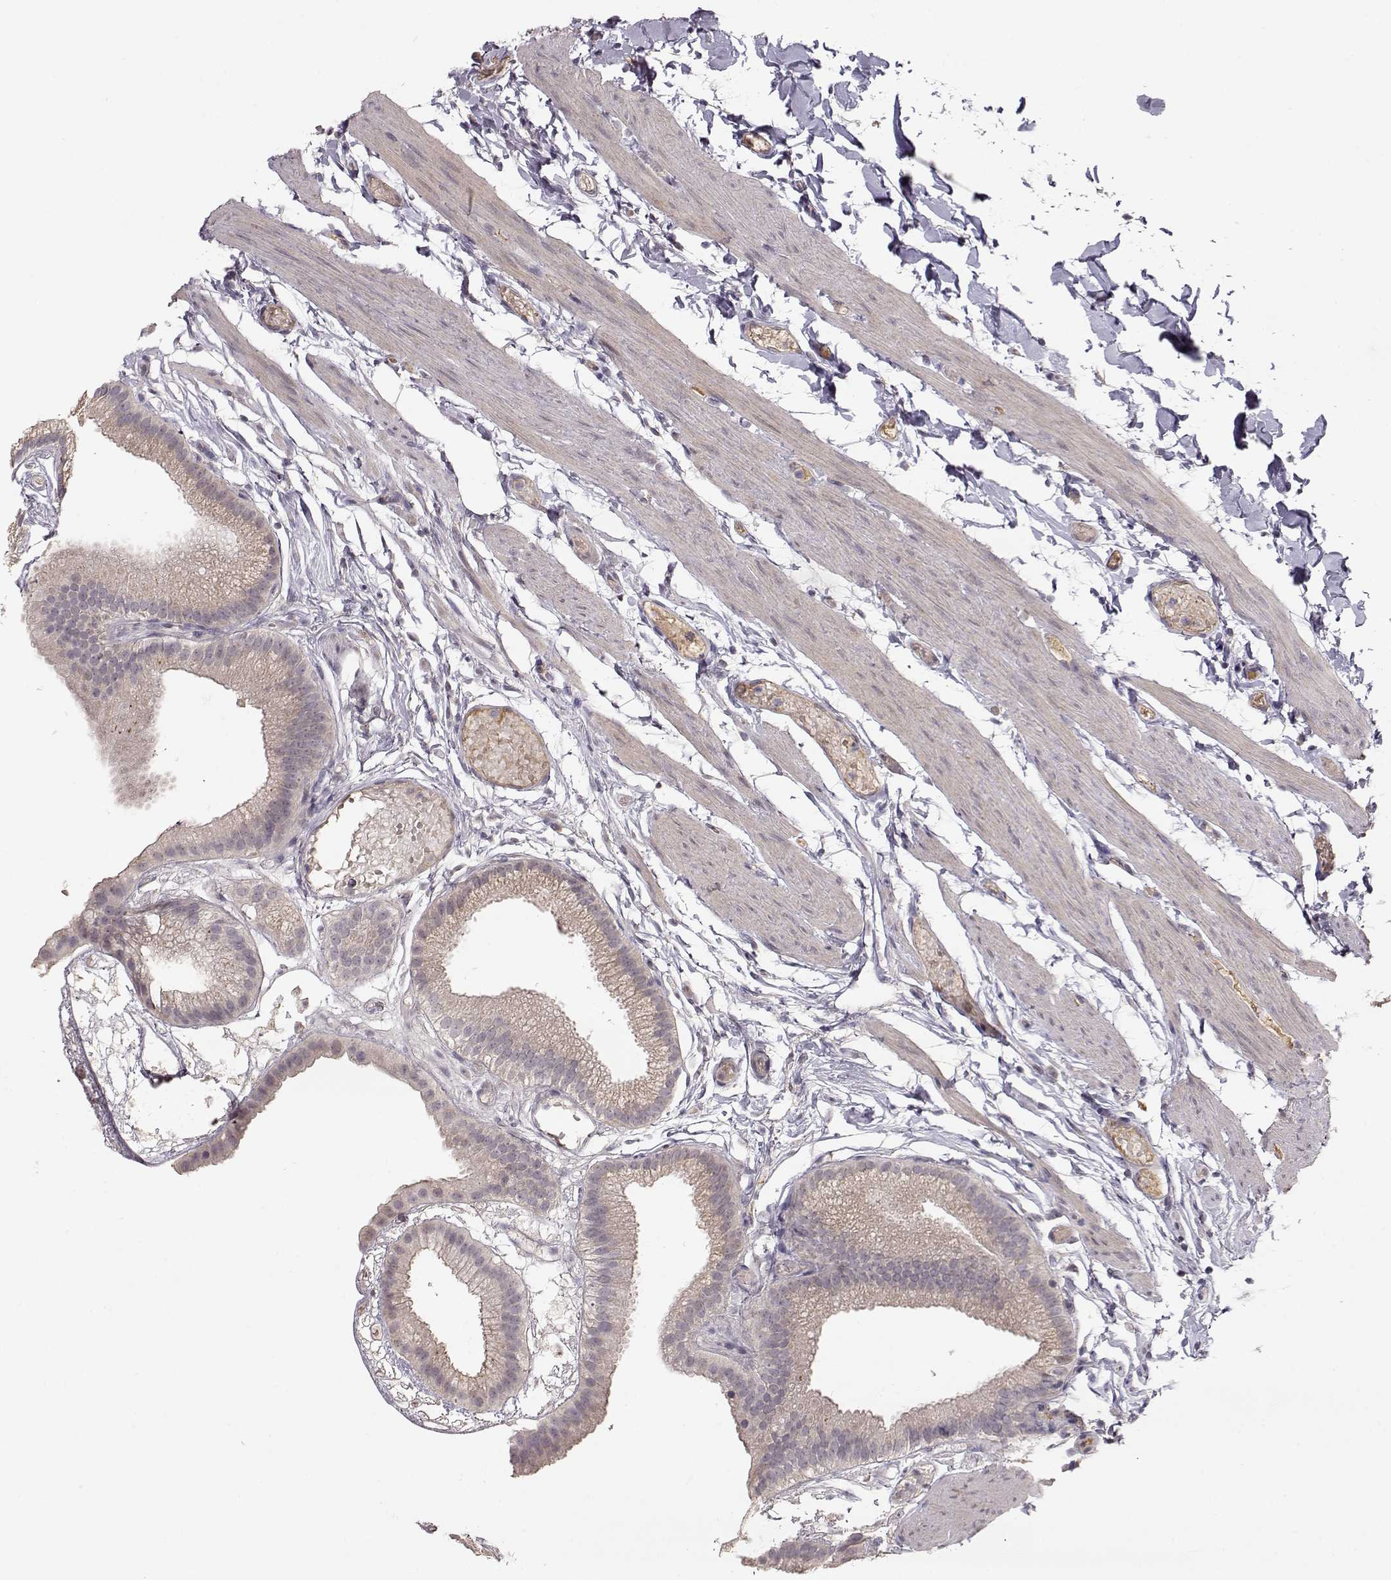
{"staining": {"intensity": "negative", "quantity": "none", "location": "none"}, "tissue": "gallbladder", "cell_type": "Glandular cells", "image_type": "normal", "snomed": [{"axis": "morphology", "description": "Normal tissue, NOS"}, {"axis": "topography", "description": "Gallbladder"}], "caption": "Gallbladder stained for a protein using IHC demonstrates no staining glandular cells.", "gene": "PNMT", "patient": {"sex": "female", "age": 45}}